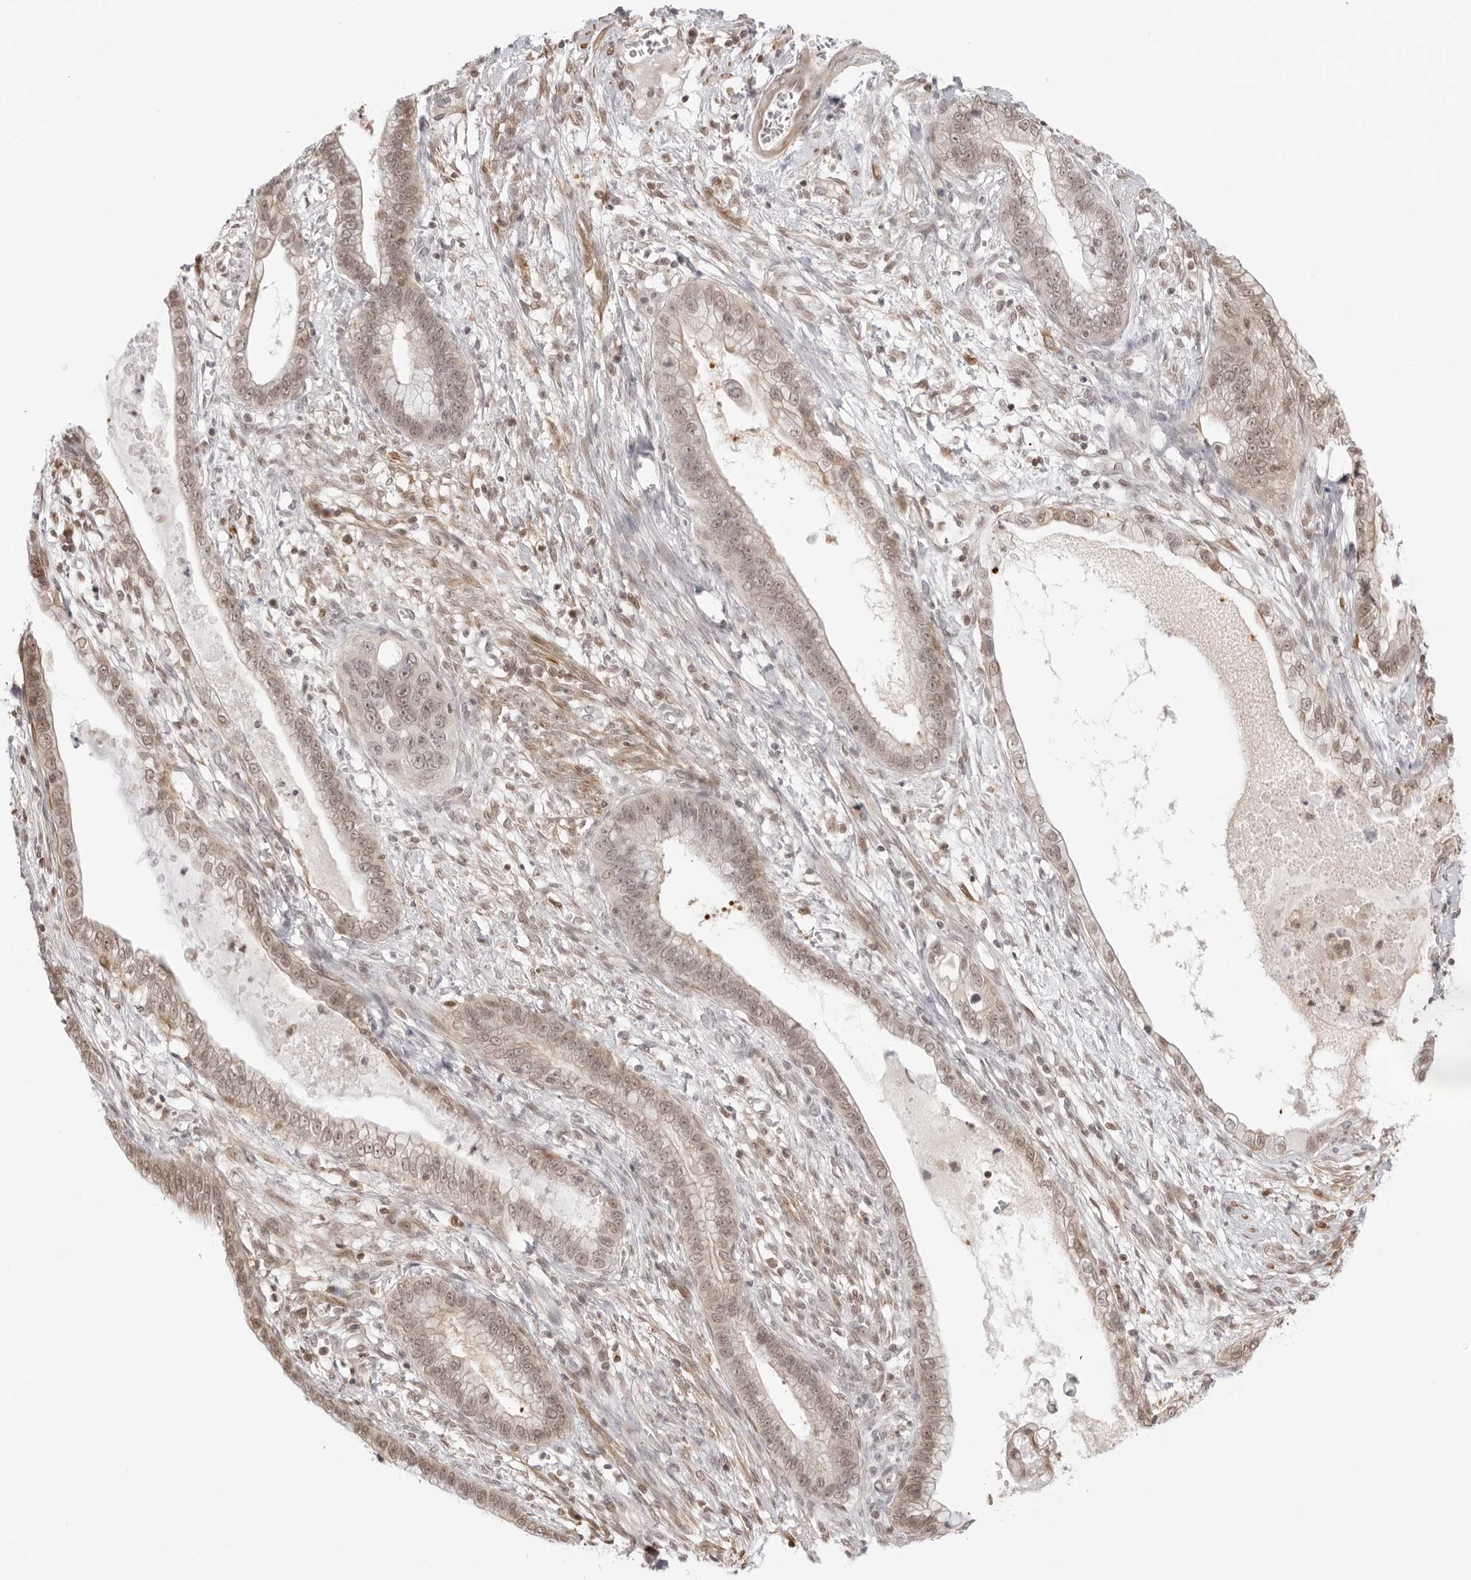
{"staining": {"intensity": "weak", "quantity": "<25%", "location": "nuclear"}, "tissue": "cervical cancer", "cell_type": "Tumor cells", "image_type": "cancer", "snomed": [{"axis": "morphology", "description": "Adenocarcinoma, NOS"}, {"axis": "topography", "description": "Cervix"}], "caption": "Tumor cells are negative for brown protein staining in cervical cancer.", "gene": "RNF146", "patient": {"sex": "female", "age": 44}}